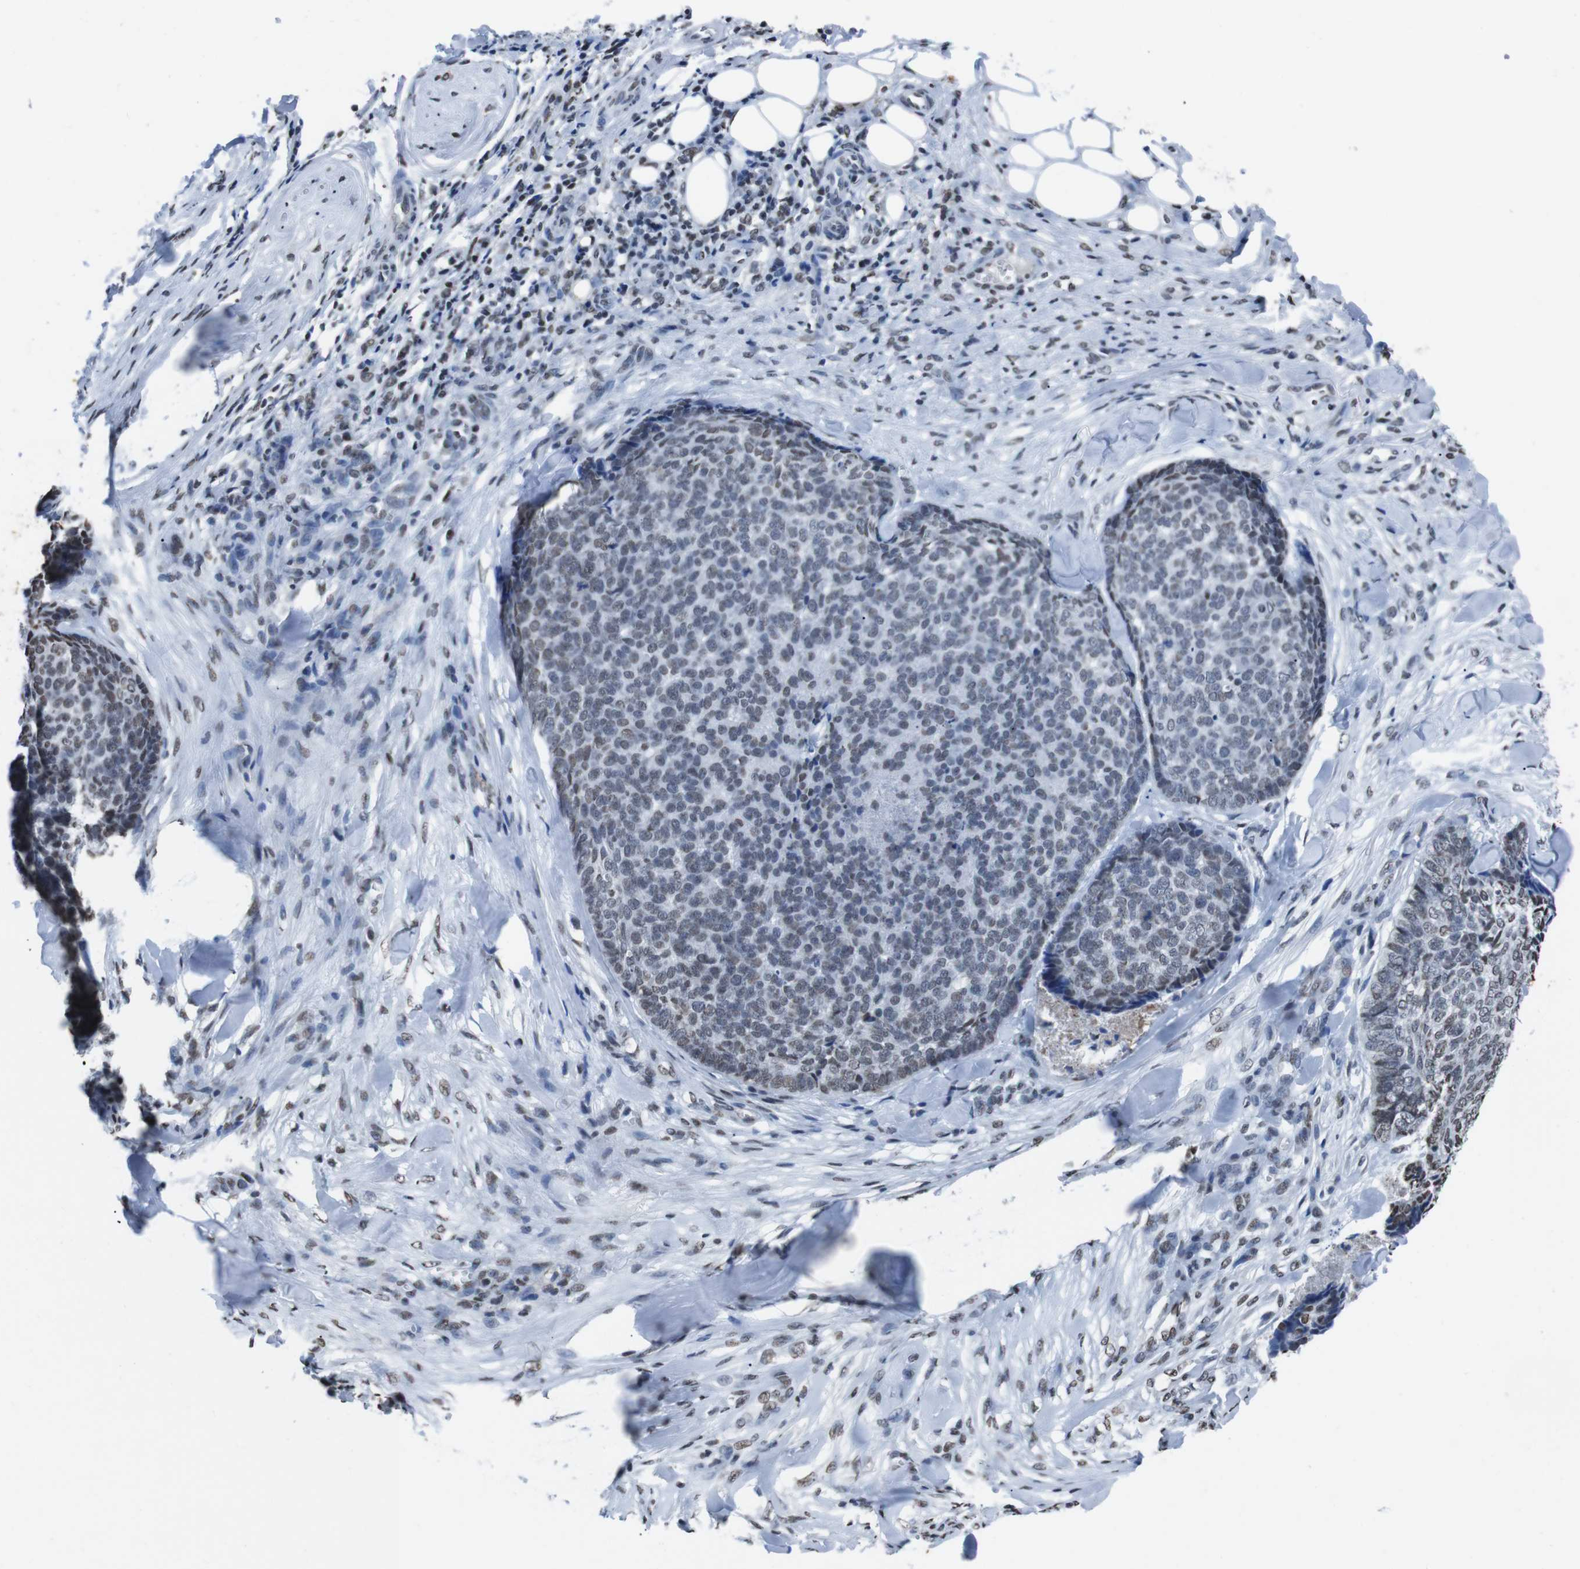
{"staining": {"intensity": "weak", "quantity": ">75%", "location": "nuclear"}, "tissue": "skin cancer", "cell_type": "Tumor cells", "image_type": "cancer", "snomed": [{"axis": "morphology", "description": "Basal cell carcinoma"}, {"axis": "topography", "description": "Skin"}], "caption": "Protein expression analysis of skin basal cell carcinoma reveals weak nuclear staining in about >75% of tumor cells.", "gene": "PIP4P2", "patient": {"sex": "male", "age": 84}}